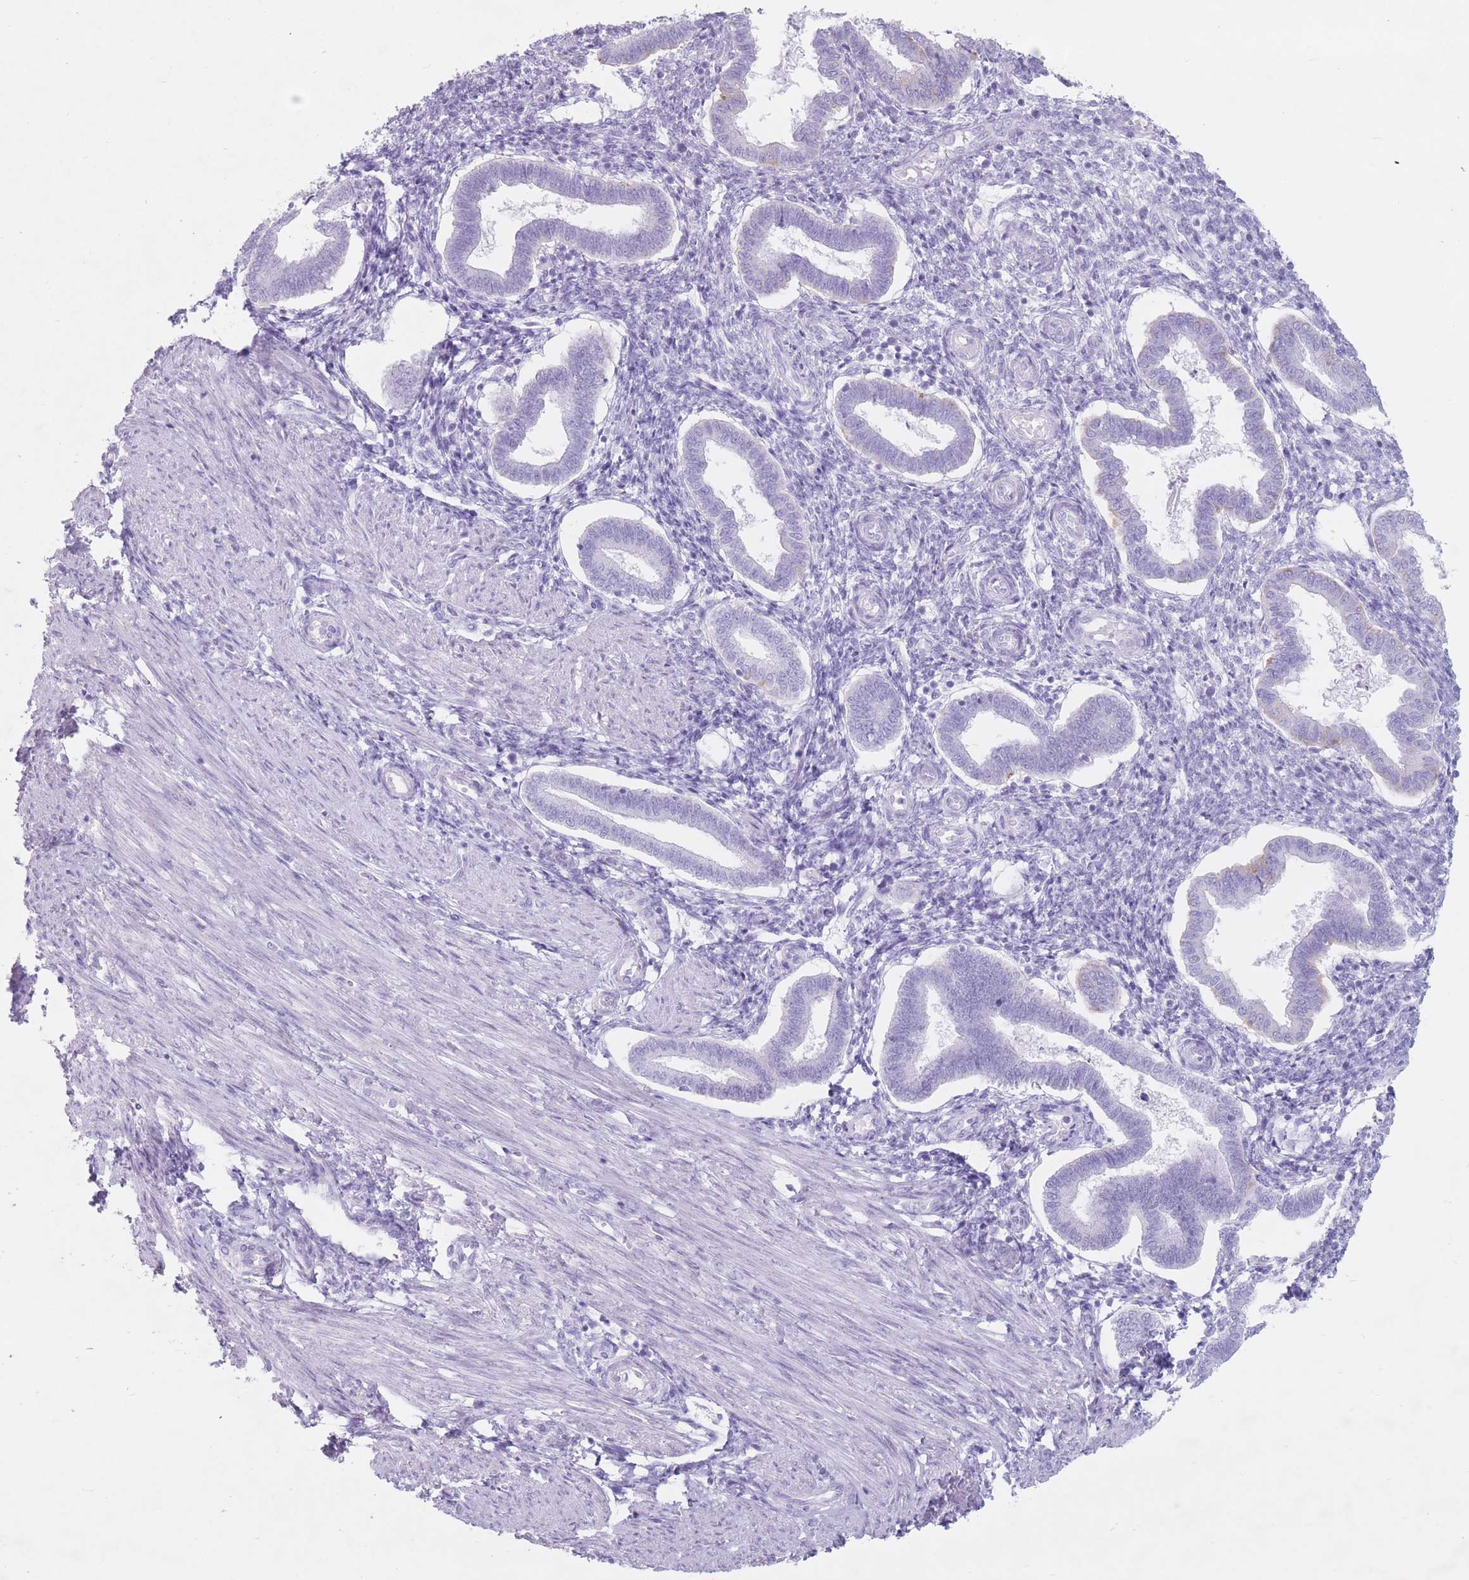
{"staining": {"intensity": "negative", "quantity": "none", "location": "none"}, "tissue": "endometrium", "cell_type": "Cells in endometrial stroma", "image_type": "normal", "snomed": [{"axis": "morphology", "description": "Normal tissue, NOS"}, {"axis": "topography", "description": "Endometrium"}], "caption": "Cells in endometrial stroma show no significant expression in normal endometrium. (DAB immunohistochemistry, high magnification).", "gene": "ST3GAL5", "patient": {"sex": "female", "age": 24}}